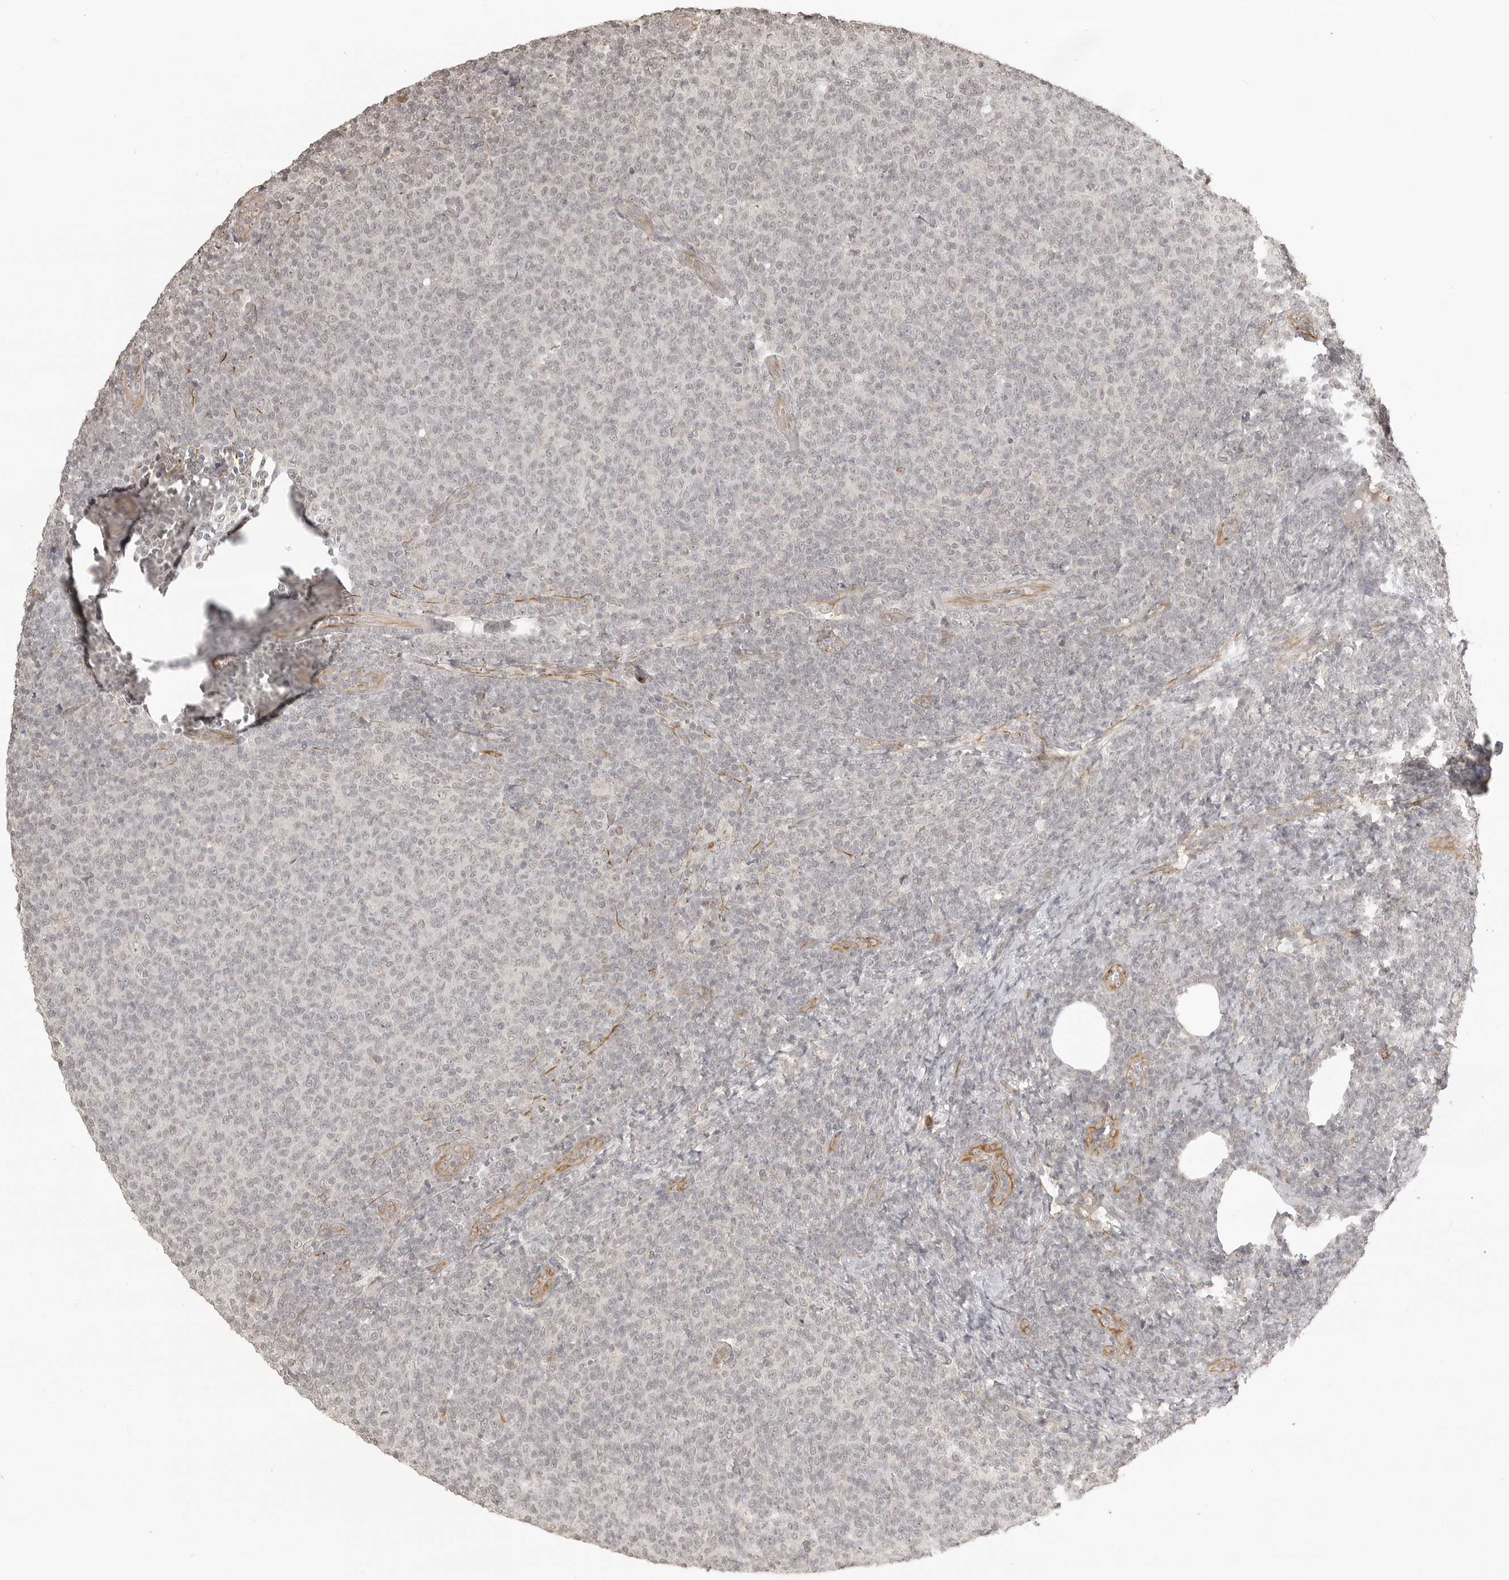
{"staining": {"intensity": "negative", "quantity": "none", "location": "none"}, "tissue": "lymphoma", "cell_type": "Tumor cells", "image_type": "cancer", "snomed": [{"axis": "morphology", "description": "Malignant lymphoma, non-Hodgkin's type, Low grade"}, {"axis": "topography", "description": "Lymph node"}], "caption": "Immunohistochemical staining of human lymphoma exhibits no significant positivity in tumor cells.", "gene": "SMG8", "patient": {"sex": "male", "age": 66}}